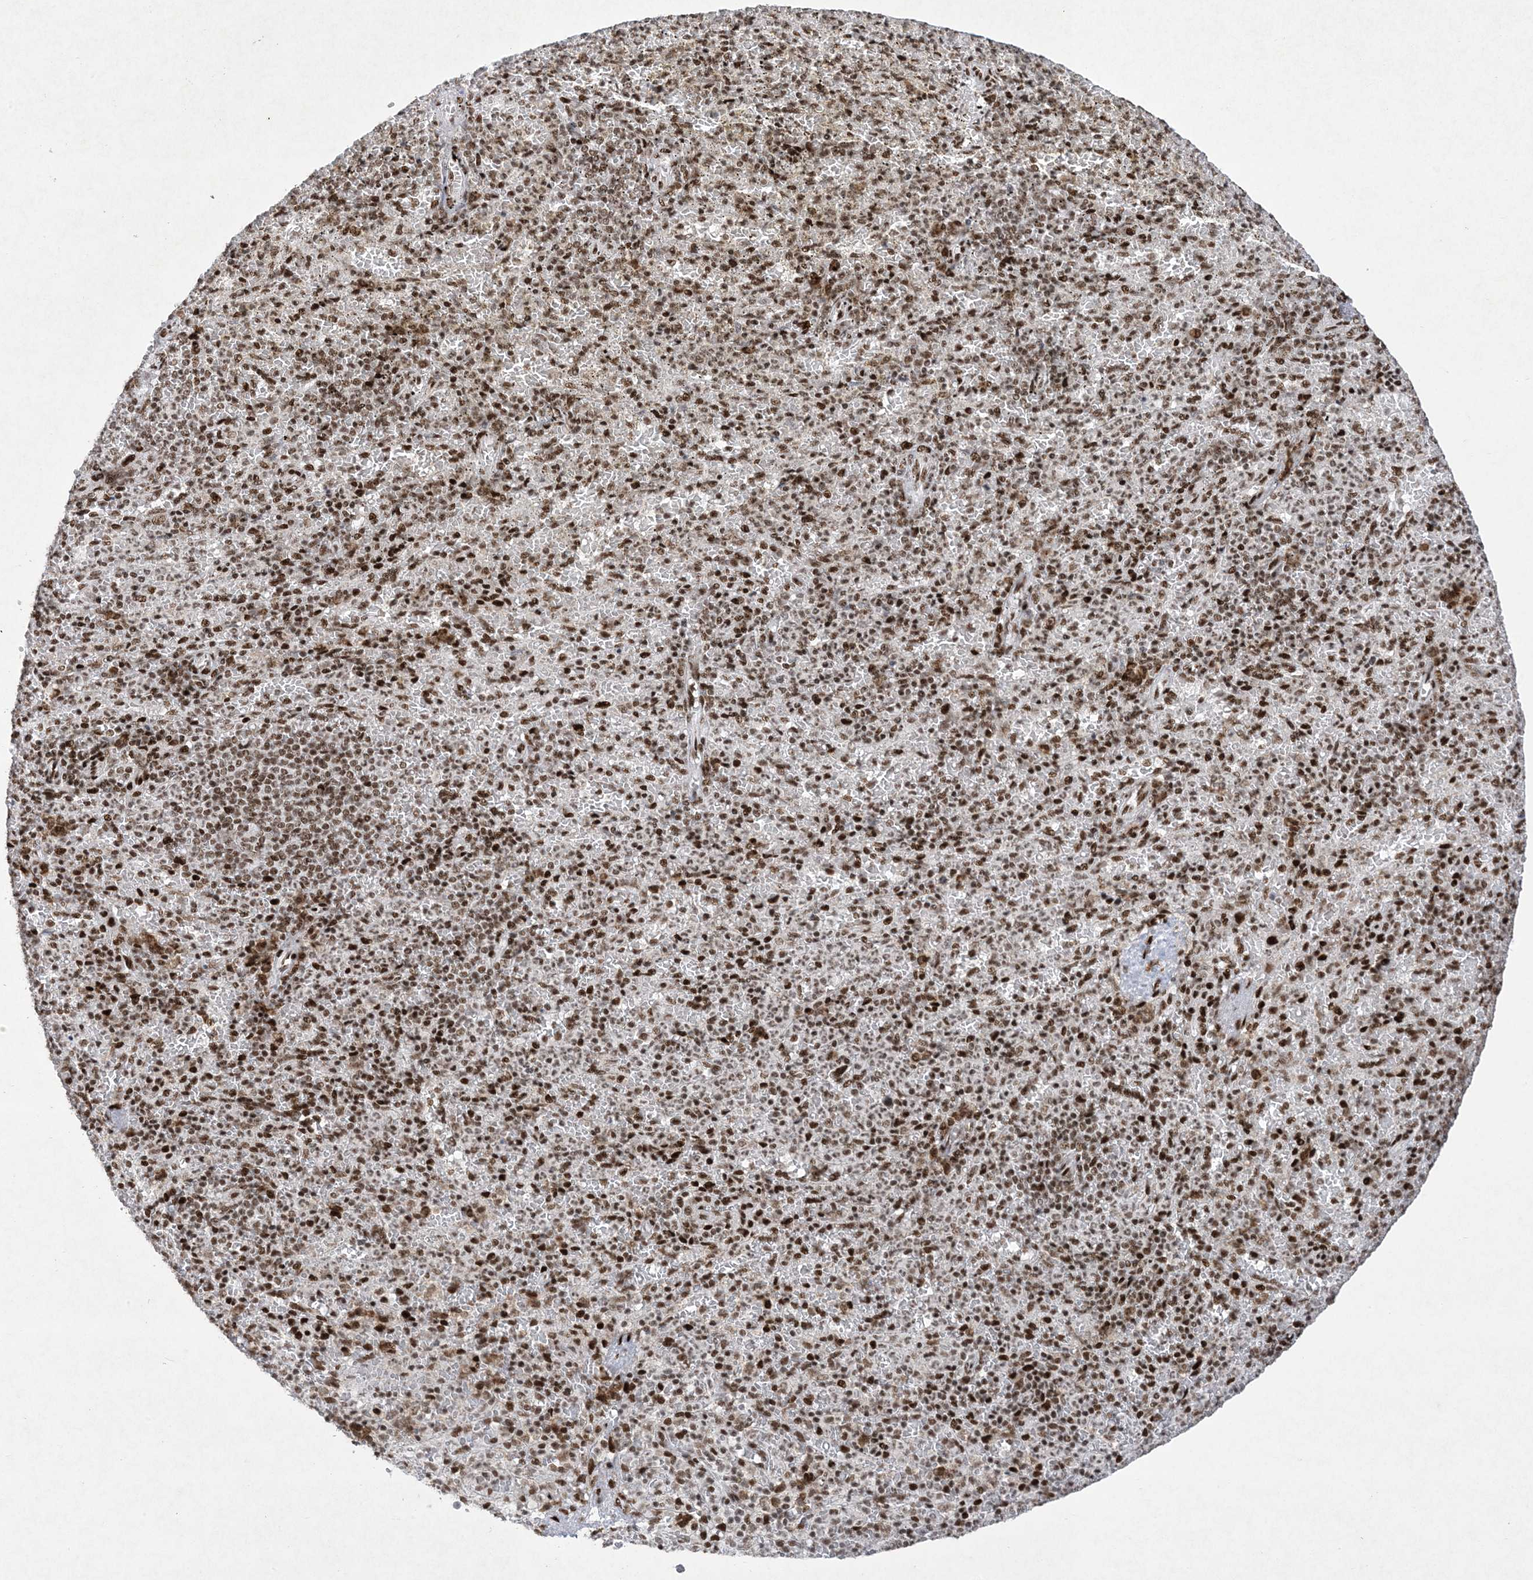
{"staining": {"intensity": "strong", "quantity": ">75%", "location": "nuclear"}, "tissue": "spleen", "cell_type": "Cells in red pulp", "image_type": "normal", "snomed": [{"axis": "morphology", "description": "Normal tissue, NOS"}, {"axis": "topography", "description": "Spleen"}], "caption": "Human spleen stained with a brown dye exhibits strong nuclear positive expression in approximately >75% of cells in red pulp.", "gene": "PKNOX2", "patient": {"sex": "female", "age": 74}}